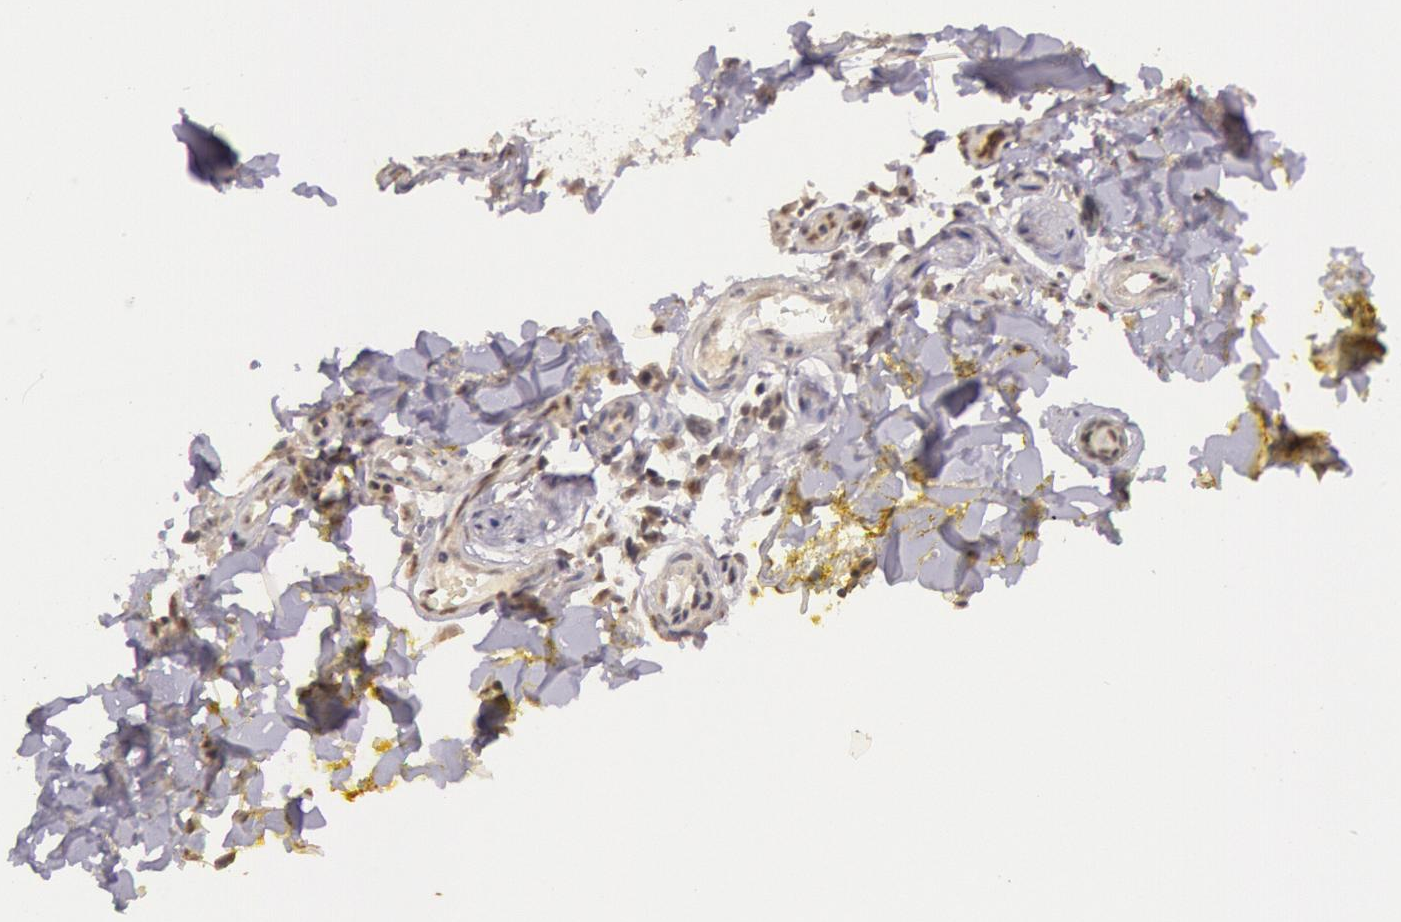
{"staining": {"intensity": "weak", "quantity": "25%-75%", "location": "cytoplasmic/membranous"}, "tissue": "melanoma", "cell_type": "Tumor cells", "image_type": "cancer", "snomed": [{"axis": "morphology", "description": "Malignant melanoma, NOS"}, {"axis": "topography", "description": "Skin"}], "caption": "This image shows IHC staining of malignant melanoma, with low weak cytoplasmic/membranous staining in approximately 25%-75% of tumor cells.", "gene": "RTL10", "patient": {"sex": "female", "age": 52}}